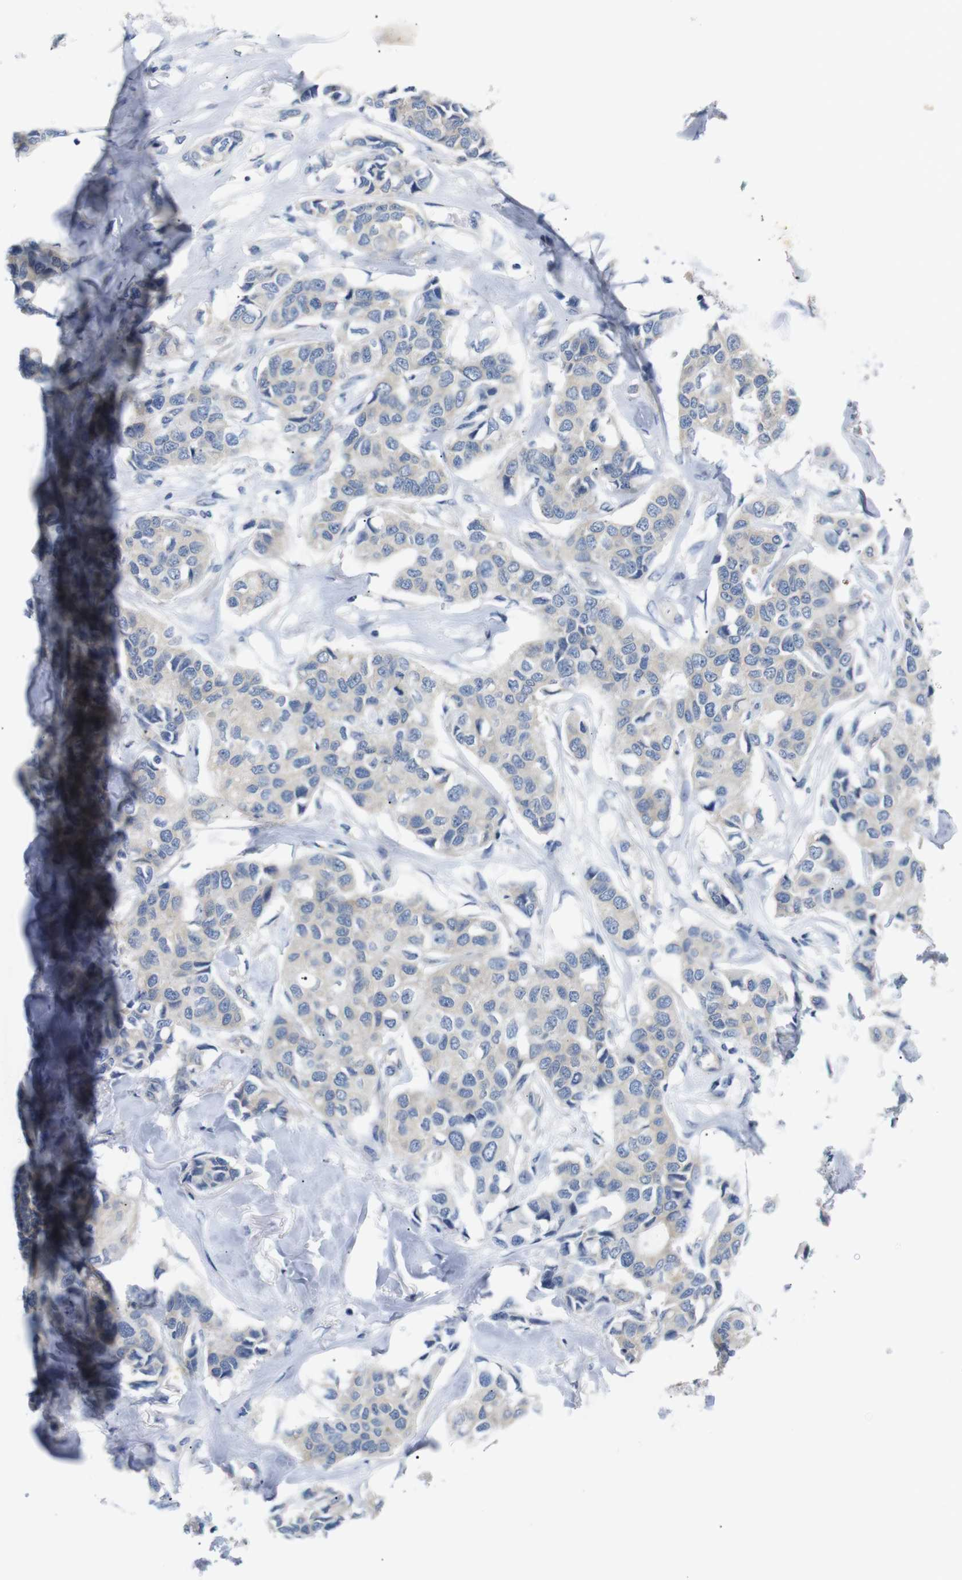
{"staining": {"intensity": "weak", "quantity": ">75%", "location": "cytoplasmic/membranous"}, "tissue": "breast cancer", "cell_type": "Tumor cells", "image_type": "cancer", "snomed": [{"axis": "morphology", "description": "Duct carcinoma"}, {"axis": "topography", "description": "Breast"}], "caption": "Brown immunohistochemical staining in breast intraductal carcinoma demonstrates weak cytoplasmic/membranous expression in approximately >75% of tumor cells. Immunohistochemistry stains the protein in brown and the nuclei are stained blue.", "gene": "DCP1A", "patient": {"sex": "female", "age": 80}}